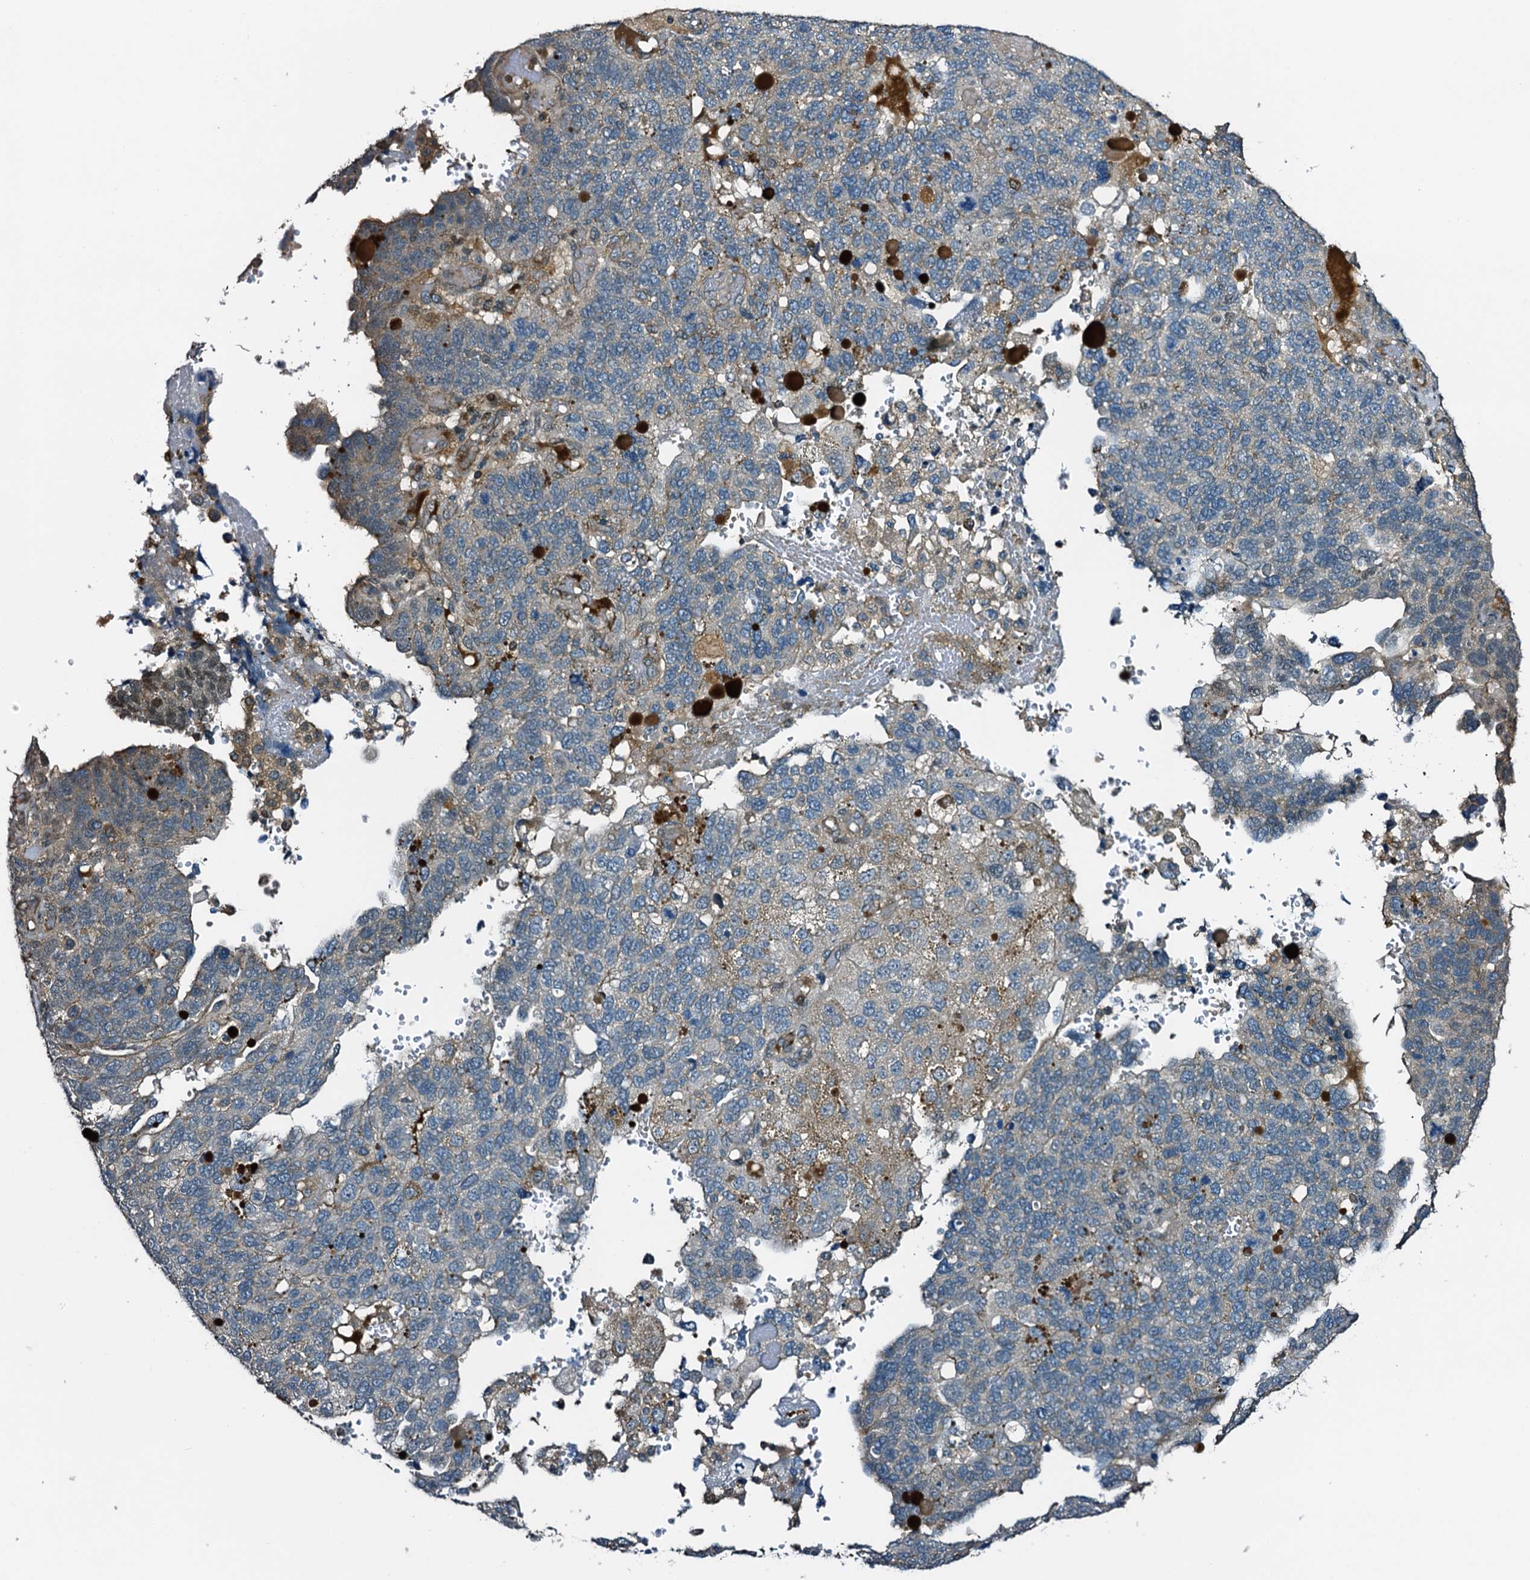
{"staining": {"intensity": "weak", "quantity": "<25%", "location": "cytoplasmic/membranous"}, "tissue": "endometrial cancer", "cell_type": "Tumor cells", "image_type": "cancer", "snomed": [{"axis": "morphology", "description": "Adenocarcinoma, NOS"}, {"axis": "topography", "description": "Endometrium"}], "caption": "Tumor cells are negative for protein expression in human adenocarcinoma (endometrial).", "gene": "DUOXA1", "patient": {"sex": "female", "age": 66}}